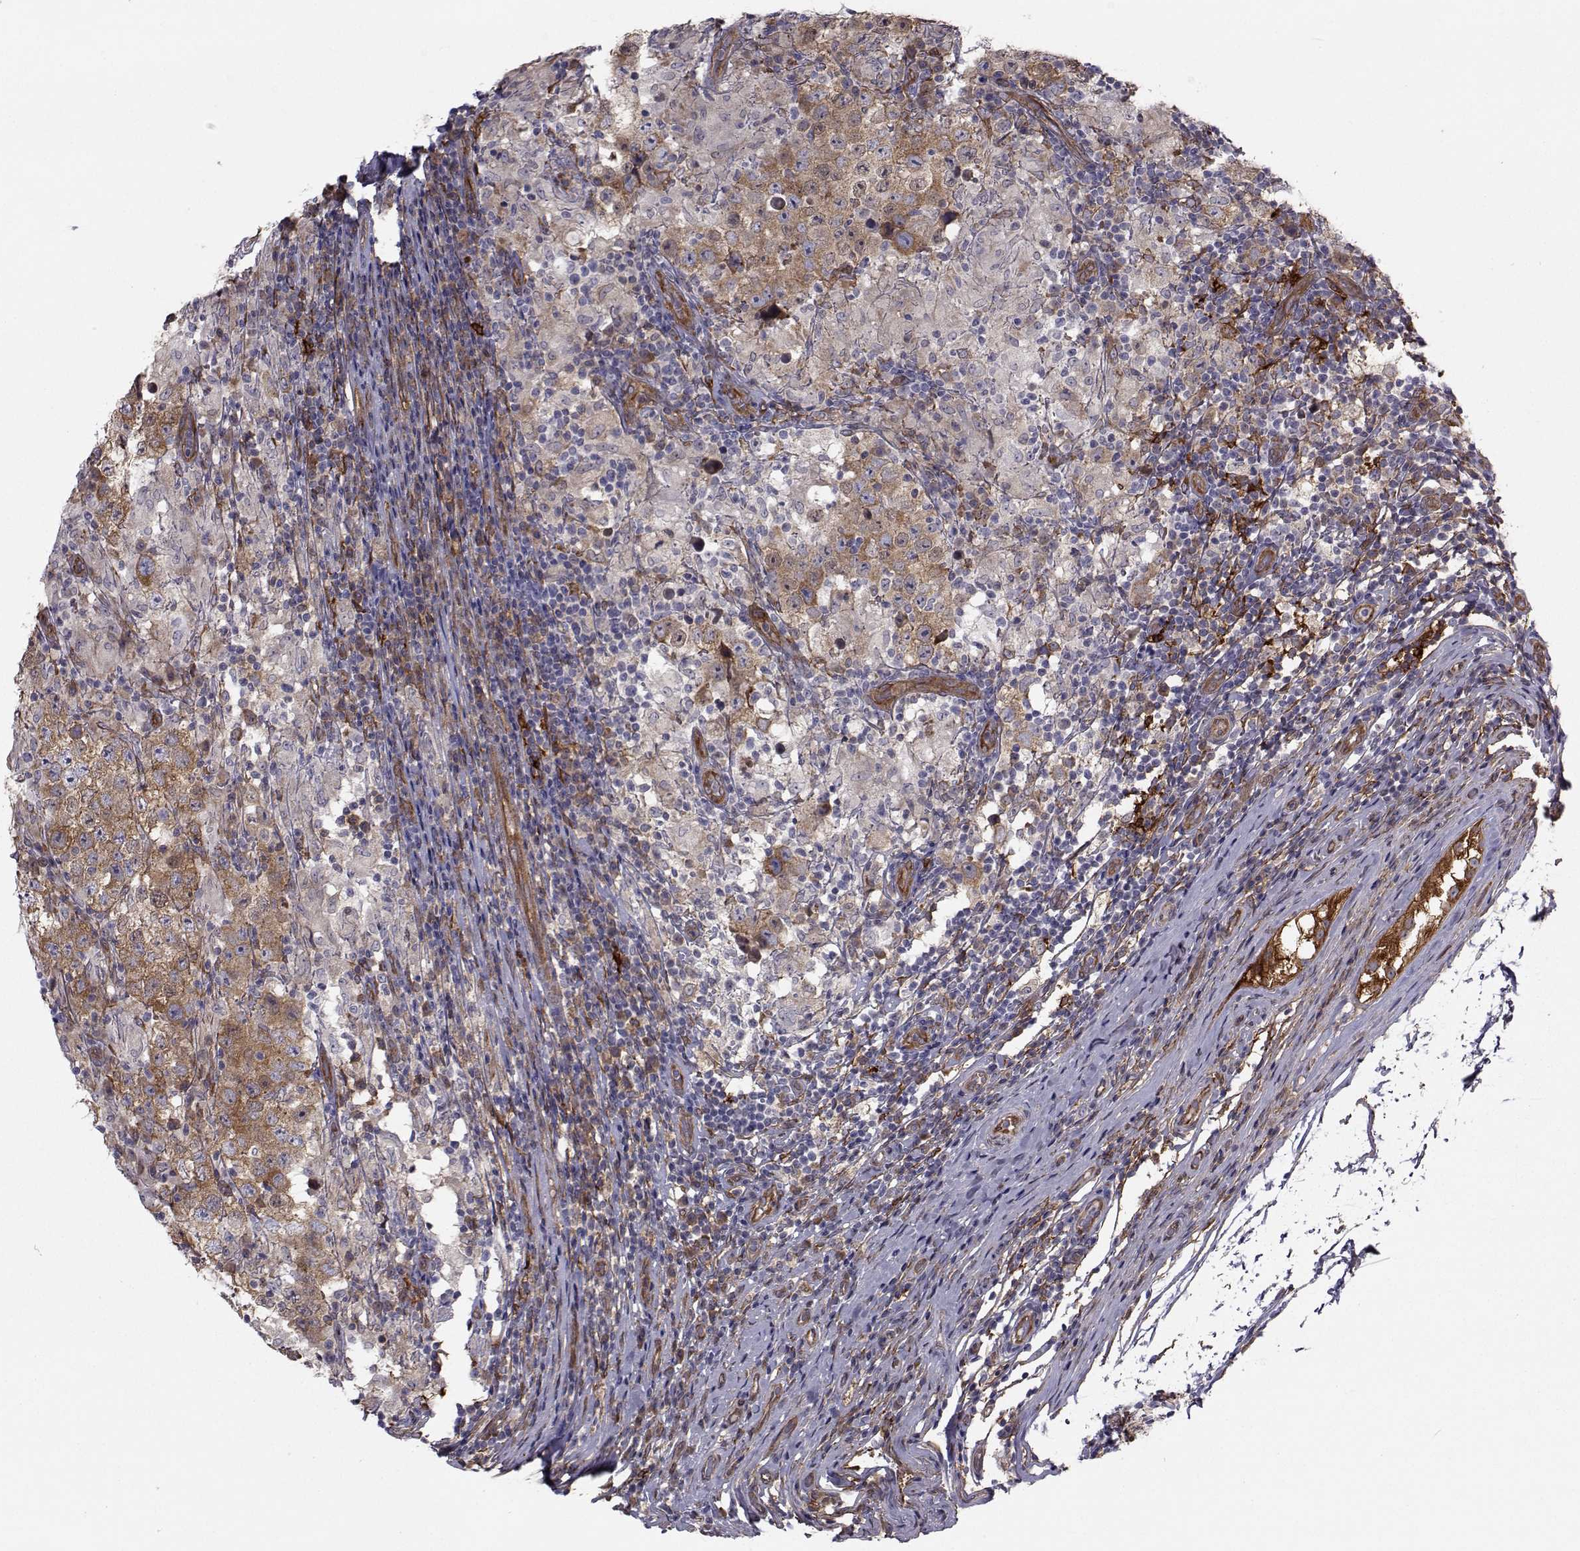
{"staining": {"intensity": "strong", "quantity": "25%-75%", "location": "cytoplasmic/membranous"}, "tissue": "testis cancer", "cell_type": "Tumor cells", "image_type": "cancer", "snomed": [{"axis": "morphology", "description": "Seminoma, NOS"}, {"axis": "morphology", "description": "Carcinoma, Embryonal, NOS"}, {"axis": "topography", "description": "Testis"}], "caption": "Immunohistochemistry (IHC) micrograph of testis cancer (embryonal carcinoma) stained for a protein (brown), which exhibits high levels of strong cytoplasmic/membranous positivity in approximately 25%-75% of tumor cells.", "gene": "TRIP10", "patient": {"sex": "male", "age": 41}}